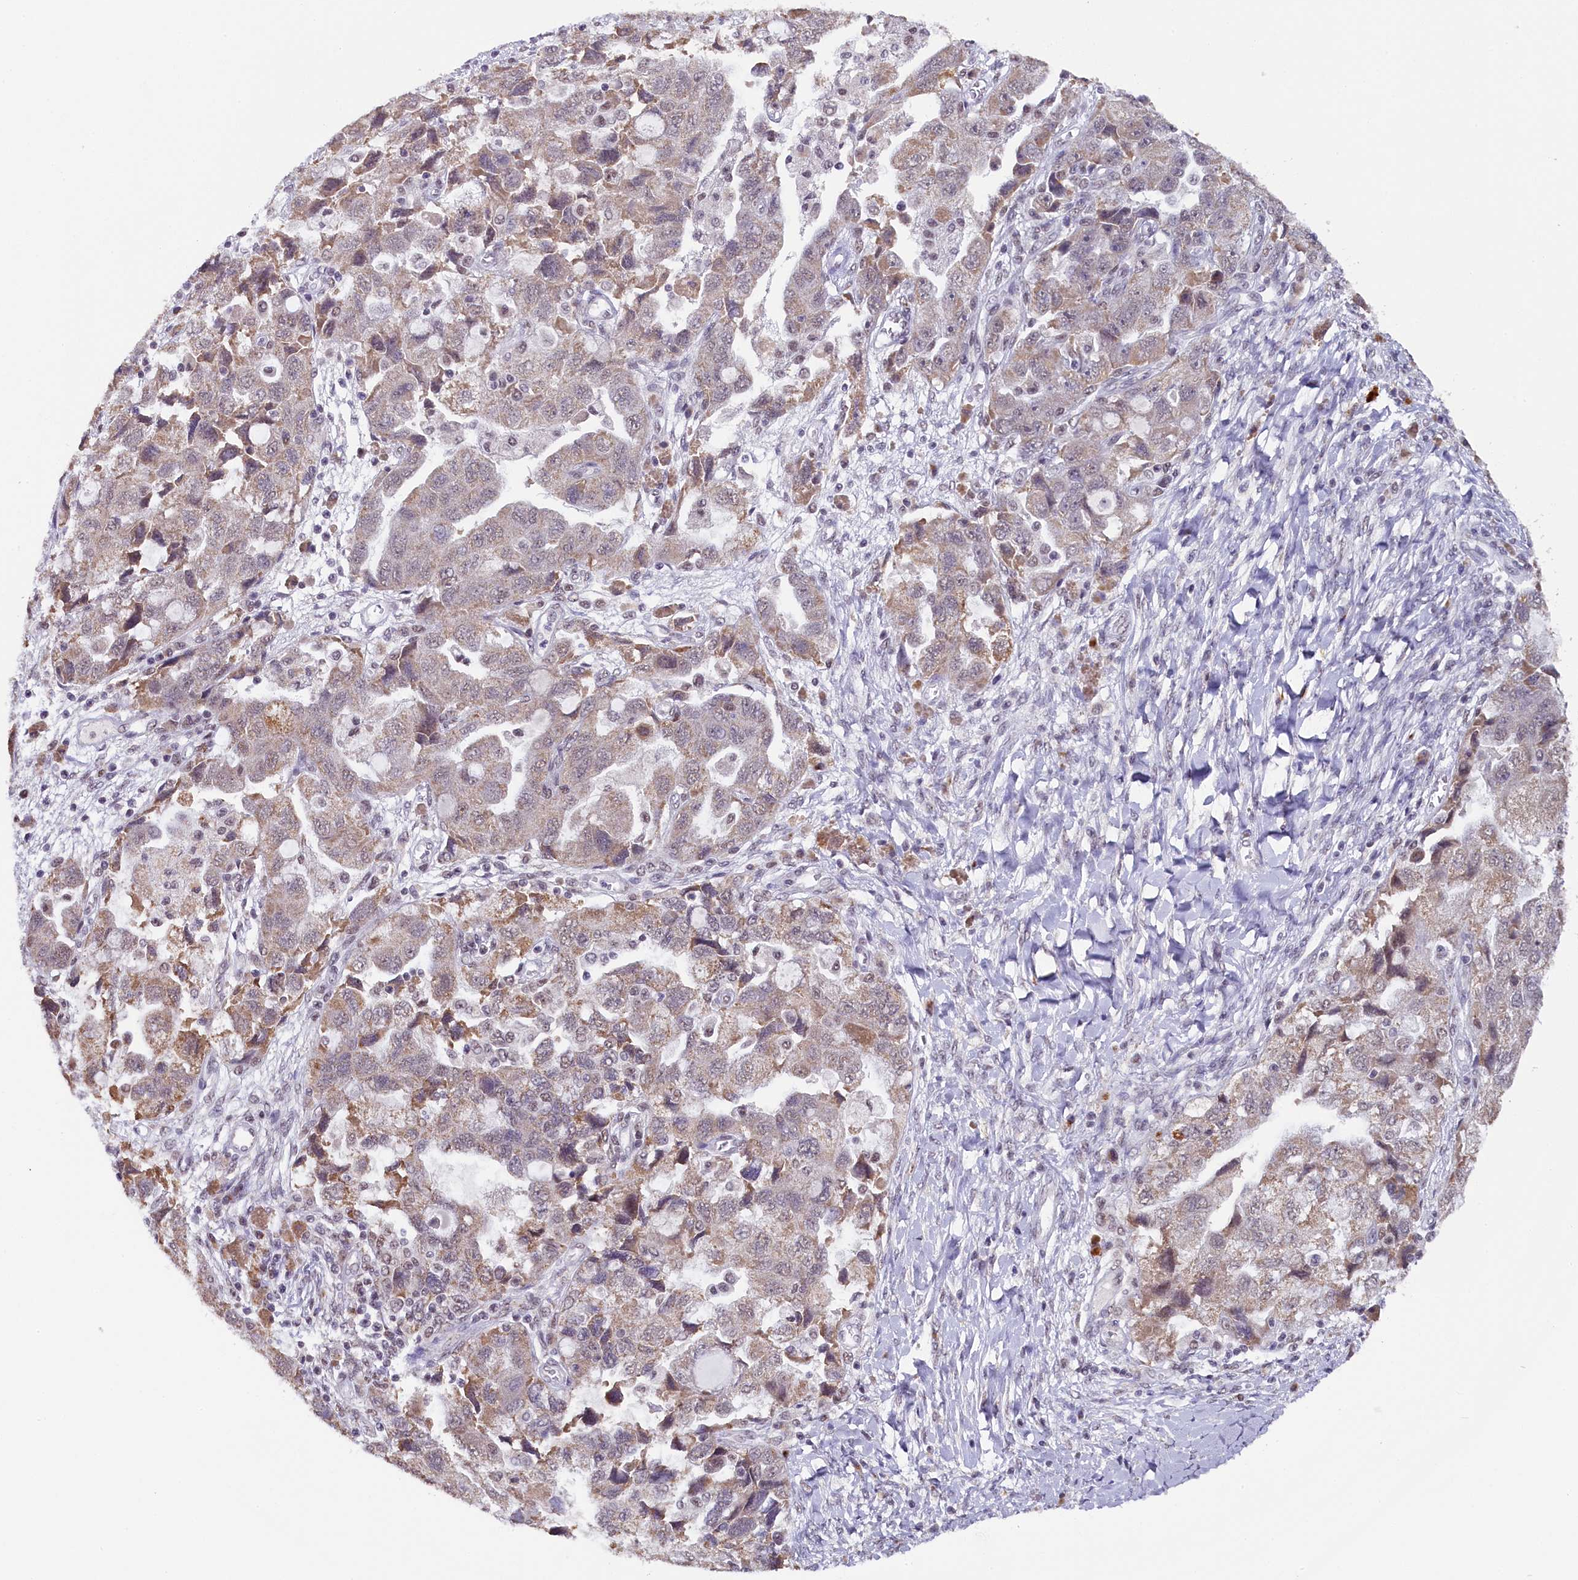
{"staining": {"intensity": "moderate", "quantity": "<25%", "location": "cytoplasmic/membranous"}, "tissue": "ovarian cancer", "cell_type": "Tumor cells", "image_type": "cancer", "snomed": [{"axis": "morphology", "description": "Carcinoma, NOS"}, {"axis": "morphology", "description": "Cystadenocarcinoma, serous, NOS"}, {"axis": "topography", "description": "Ovary"}], "caption": "A low amount of moderate cytoplasmic/membranous expression is present in approximately <25% of tumor cells in ovarian serous cystadenocarcinoma tissue.", "gene": "NCBP1", "patient": {"sex": "female", "age": 69}}